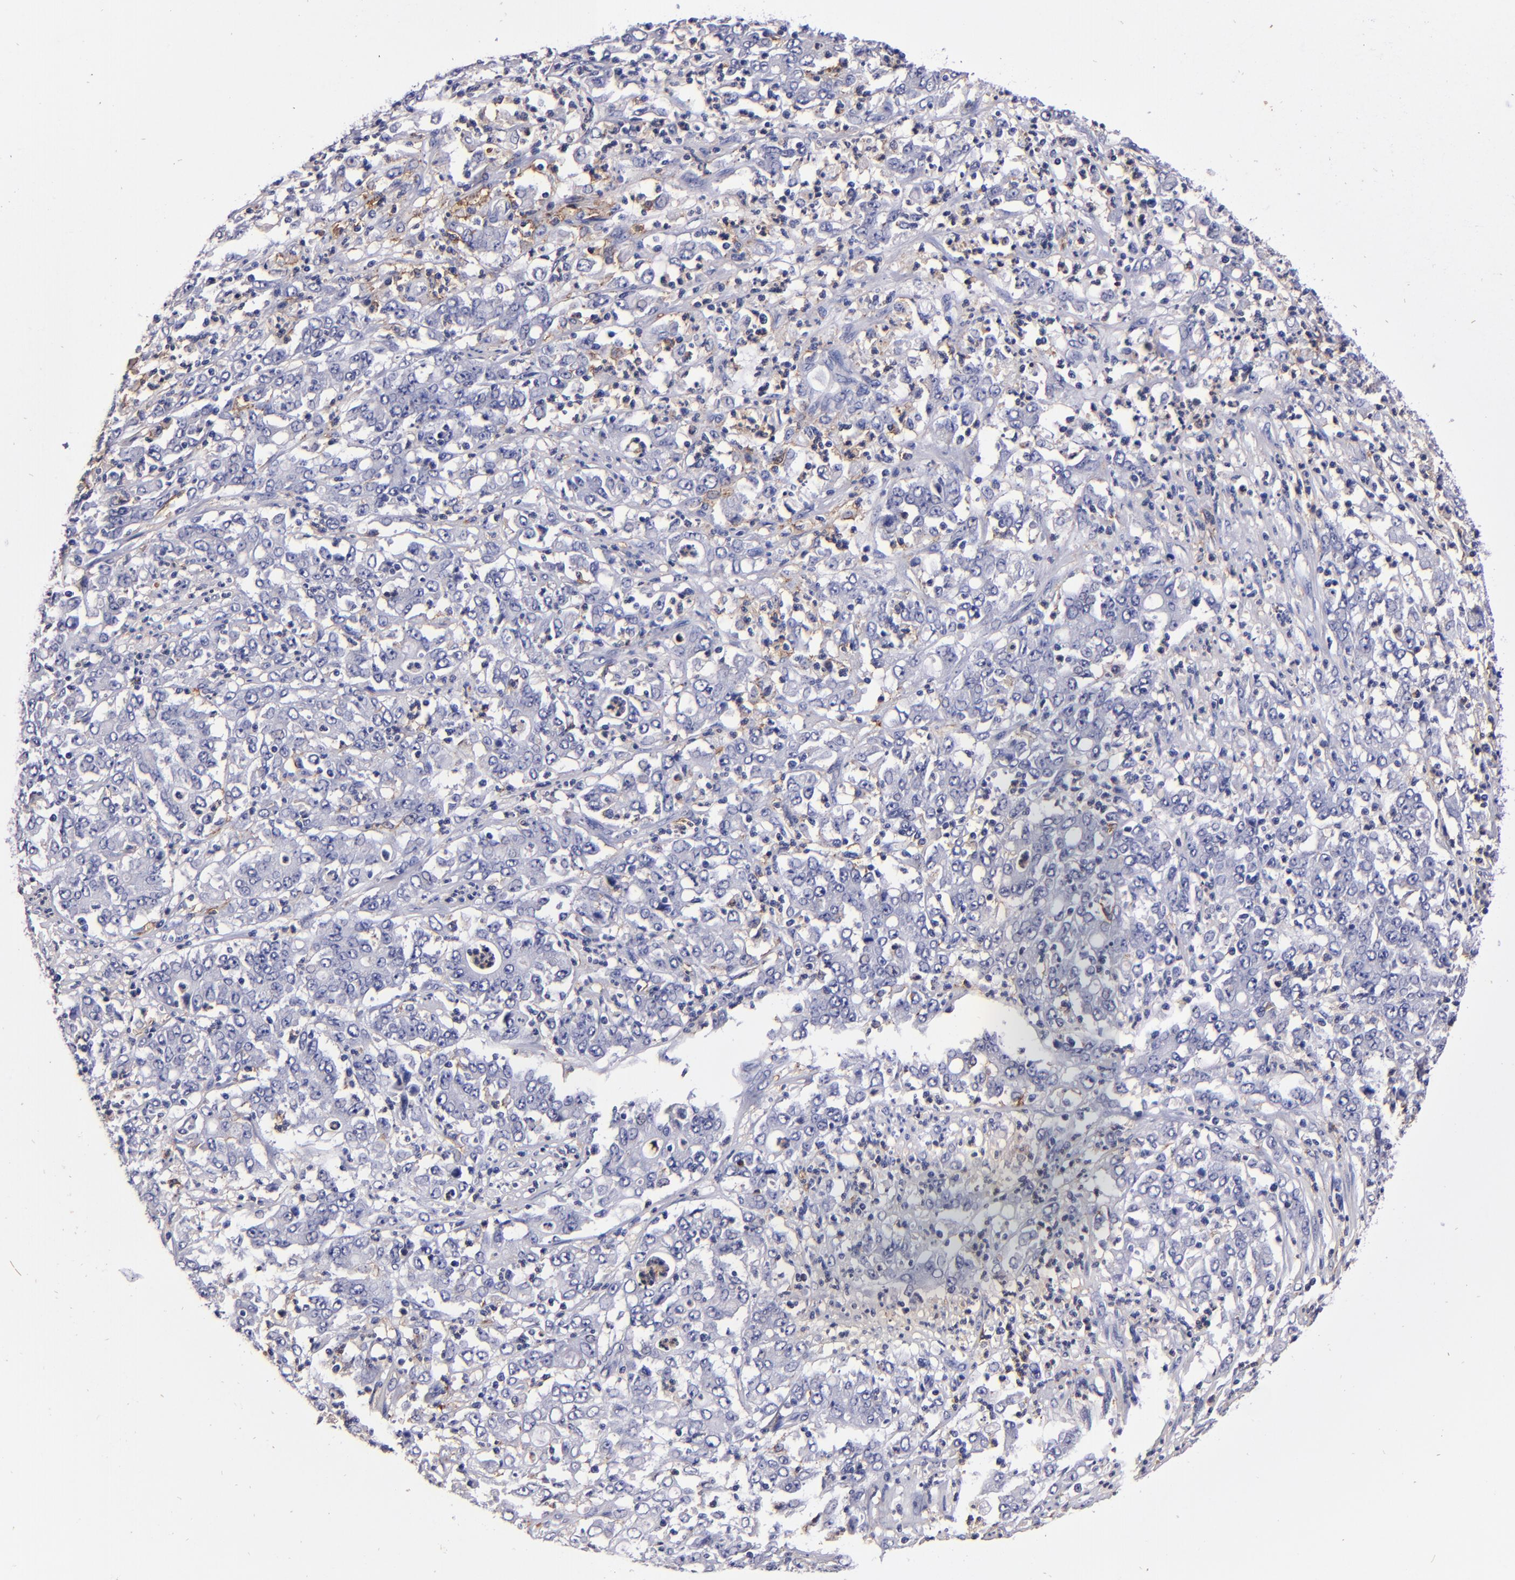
{"staining": {"intensity": "negative", "quantity": "none", "location": "none"}, "tissue": "stomach cancer", "cell_type": "Tumor cells", "image_type": "cancer", "snomed": [{"axis": "morphology", "description": "Adenocarcinoma, NOS"}, {"axis": "topography", "description": "Stomach, lower"}], "caption": "A high-resolution micrograph shows immunohistochemistry staining of stomach cancer (adenocarcinoma), which exhibits no significant staining in tumor cells.", "gene": "SIRPA", "patient": {"sex": "female", "age": 71}}